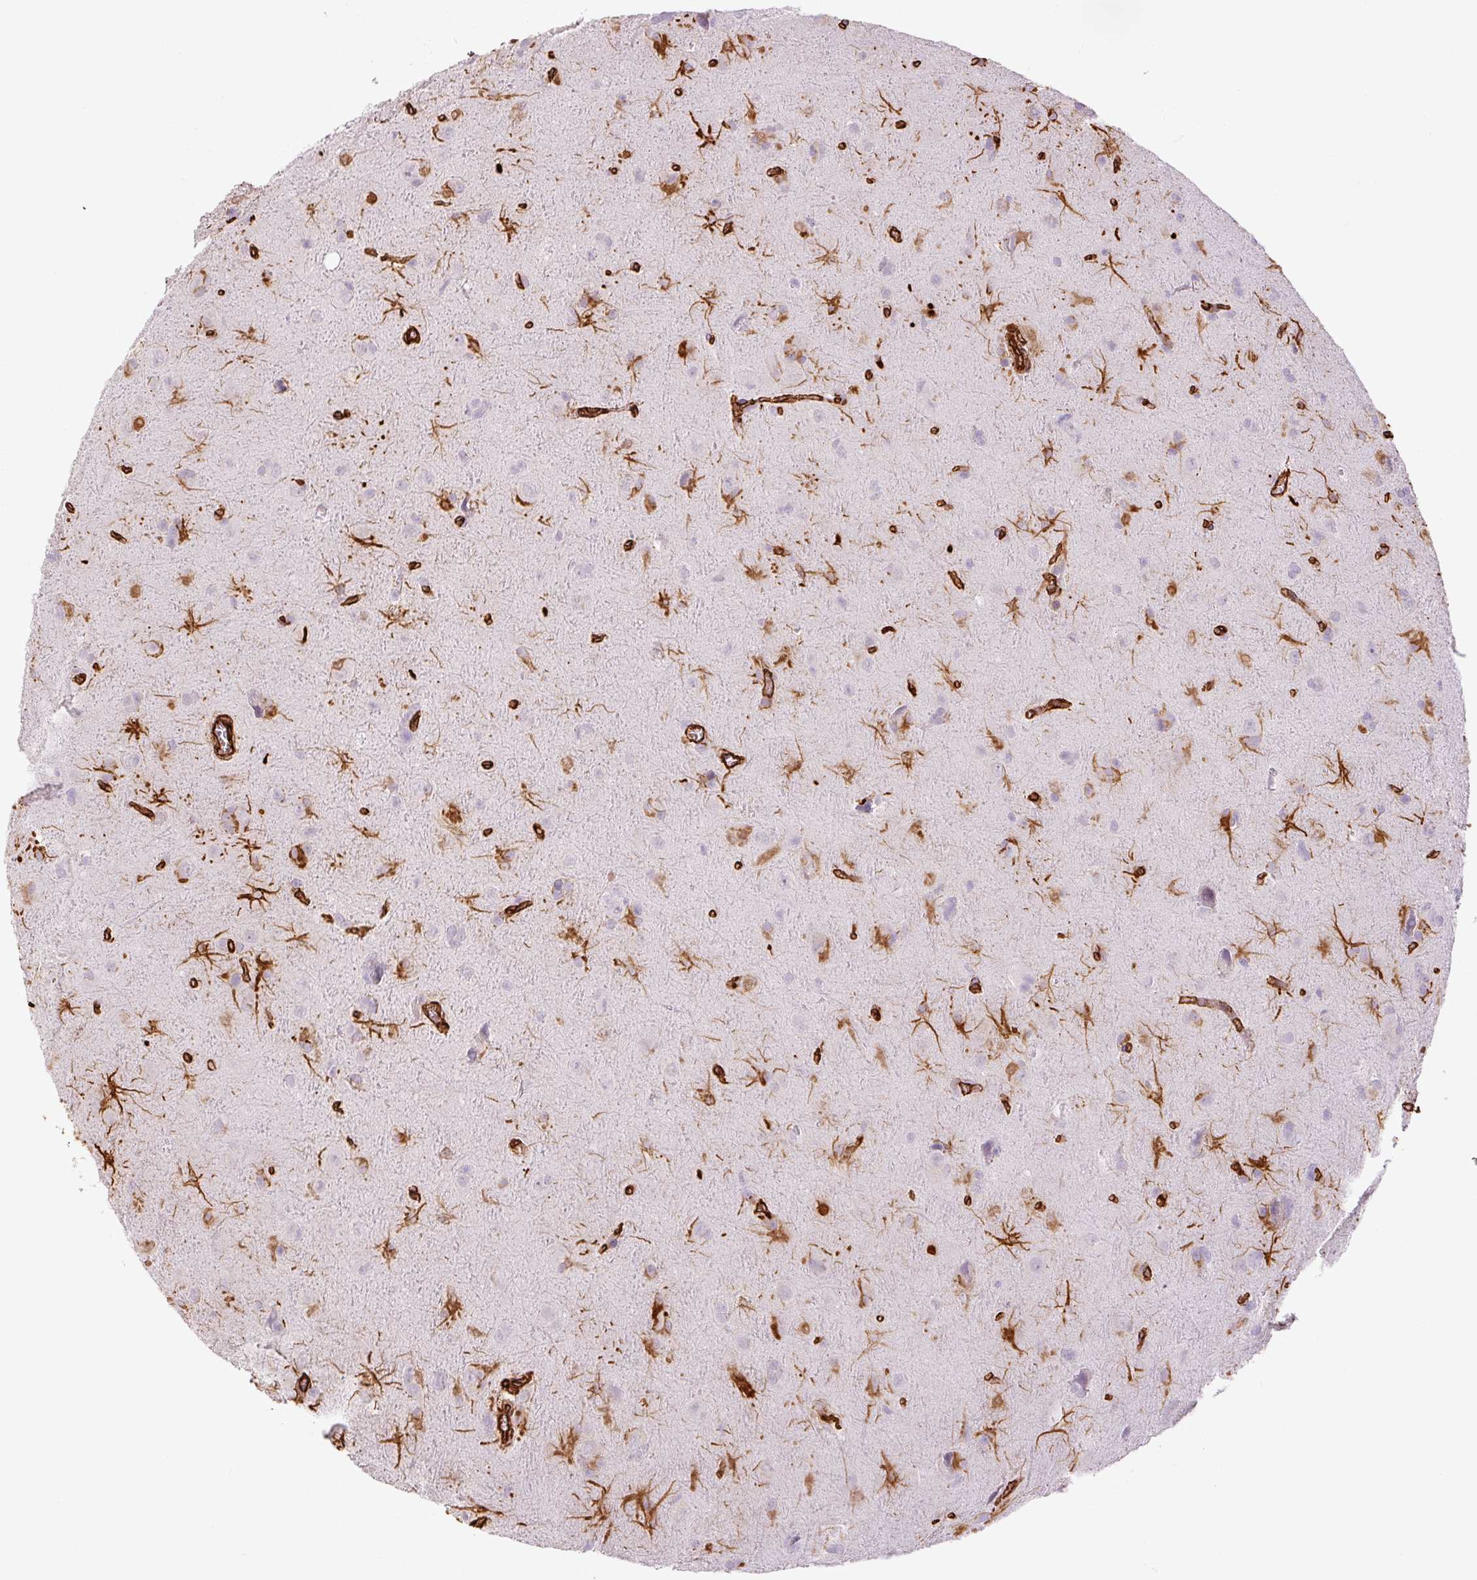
{"staining": {"intensity": "negative", "quantity": "none", "location": "none"}, "tissue": "glioma", "cell_type": "Tumor cells", "image_type": "cancer", "snomed": [{"axis": "morphology", "description": "Glioma, malignant, Low grade"}, {"axis": "topography", "description": "Brain"}], "caption": "Tumor cells are negative for brown protein staining in glioma. (DAB immunohistochemistry with hematoxylin counter stain).", "gene": "VIM", "patient": {"sex": "male", "age": 58}}